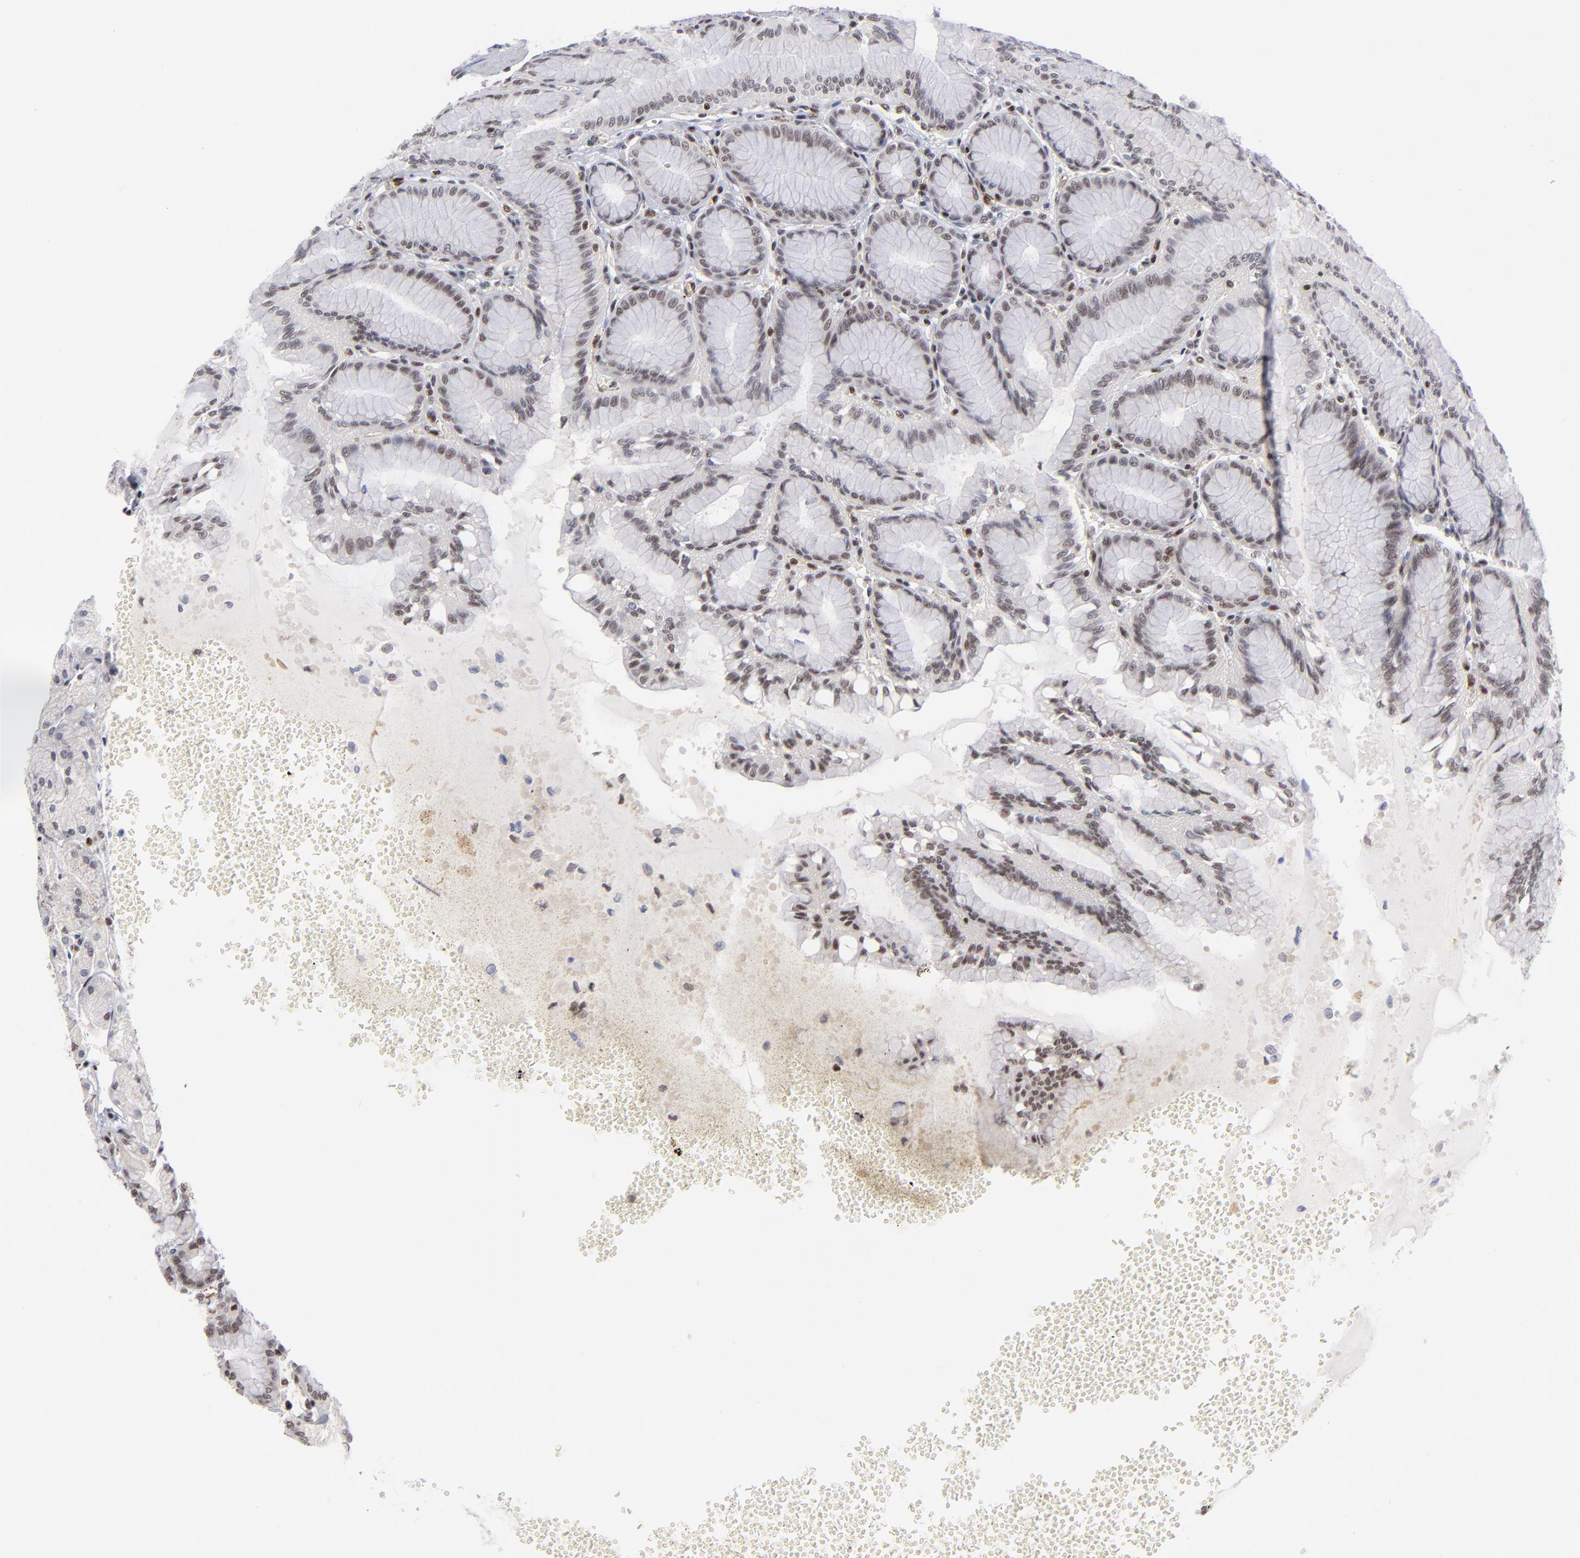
{"staining": {"intensity": "weak", "quantity": "25%-75%", "location": "nuclear"}, "tissue": "stomach", "cell_type": "Glandular cells", "image_type": "normal", "snomed": [{"axis": "morphology", "description": "Normal tissue, NOS"}, {"axis": "topography", "description": "Stomach"}, {"axis": "topography", "description": "Stomach, lower"}], "caption": "Immunohistochemistry (IHC) staining of benign stomach, which demonstrates low levels of weak nuclear staining in about 25%-75% of glandular cells indicating weak nuclear protein expression. The staining was performed using DAB (3,3'-diaminobenzidine) (brown) for protein detection and nuclei were counterstained in hematoxylin (blue).", "gene": "GABPA", "patient": {"sex": "male", "age": 76}}